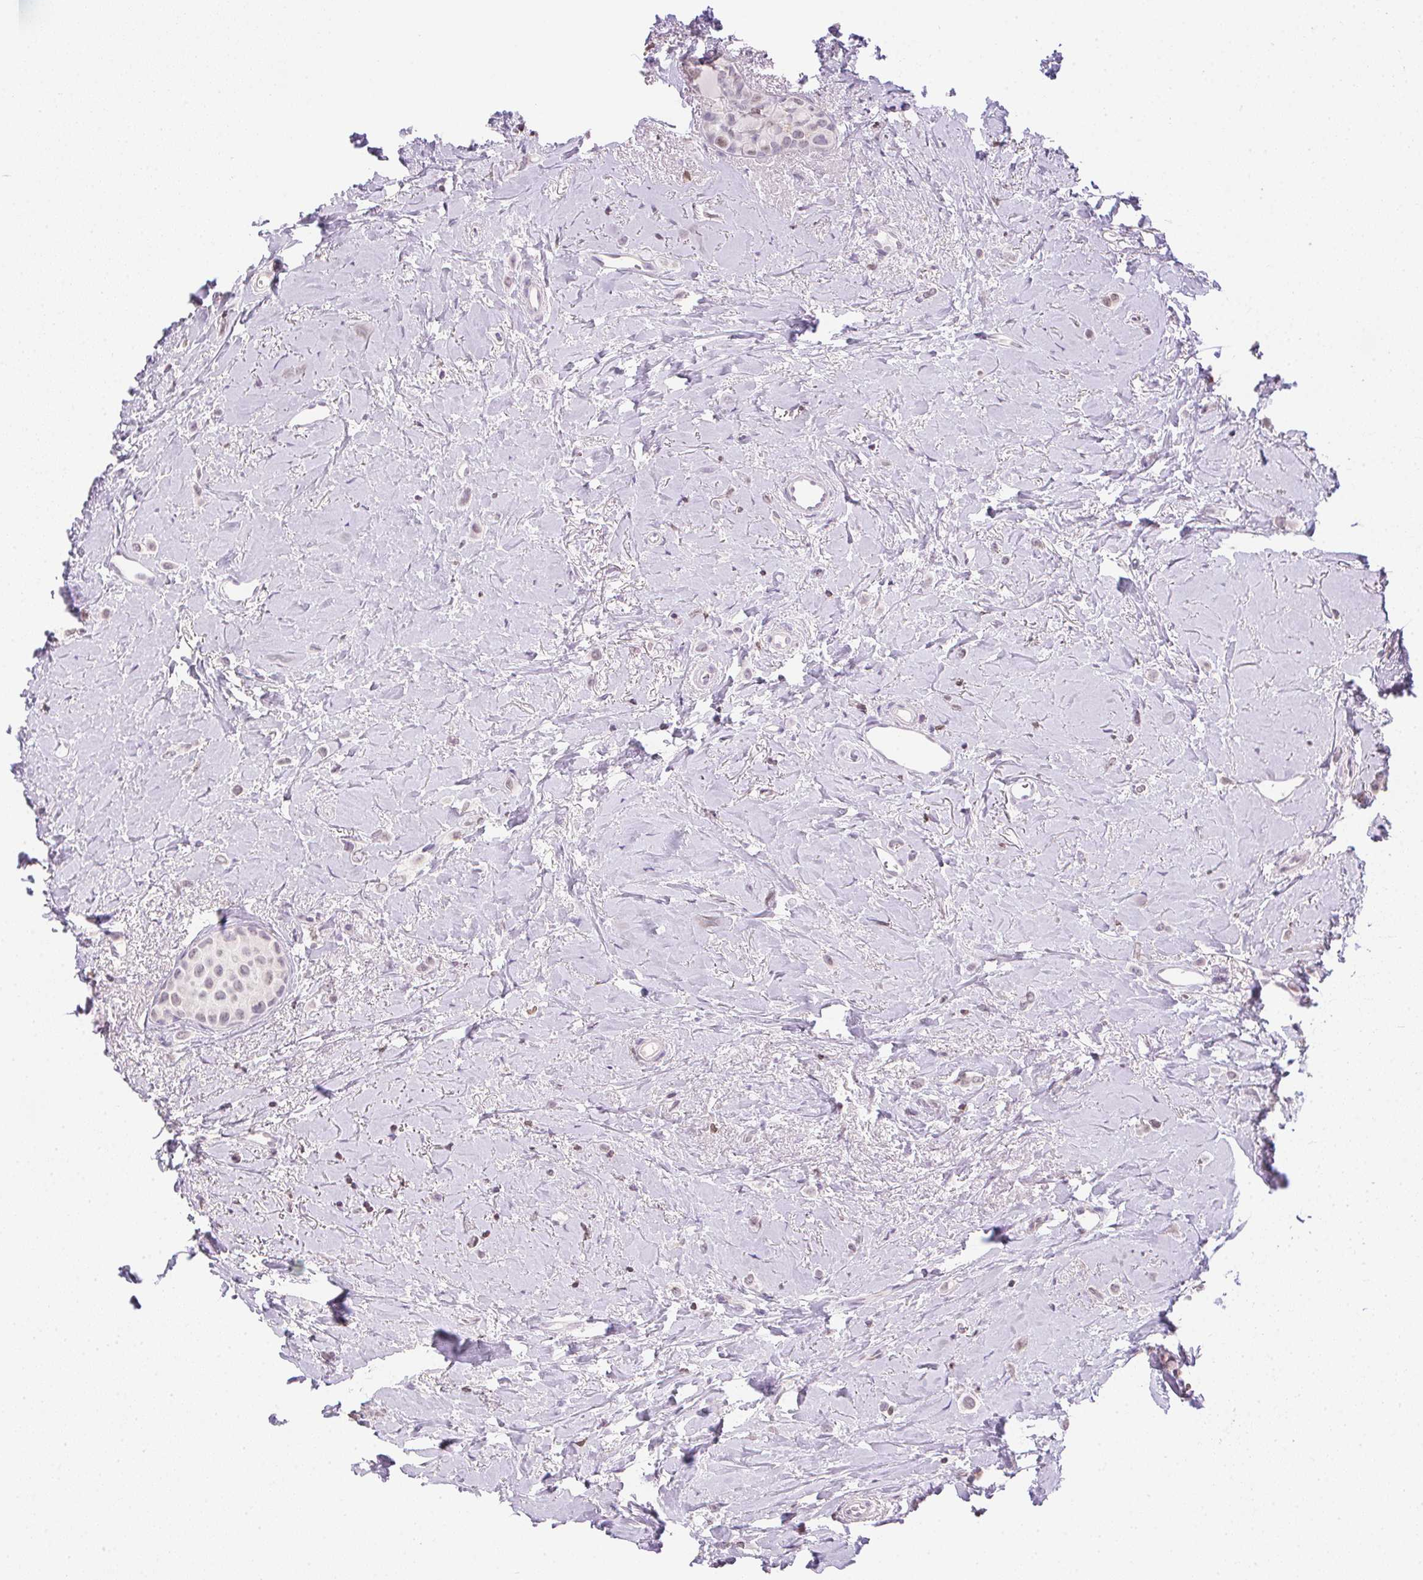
{"staining": {"intensity": "negative", "quantity": "none", "location": "none"}, "tissue": "breast cancer", "cell_type": "Tumor cells", "image_type": "cancer", "snomed": [{"axis": "morphology", "description": "Lobular carcinoma"}, {"axis": "topography", "description": "Breast"}], "caption": "This is an immunohistochemistry (IHC) histopathology image of human breast lobular carcinoma. There is no positivity in tumor cells.", "gene": "PRL", "patient": {"sex": "female", "age": 66}}